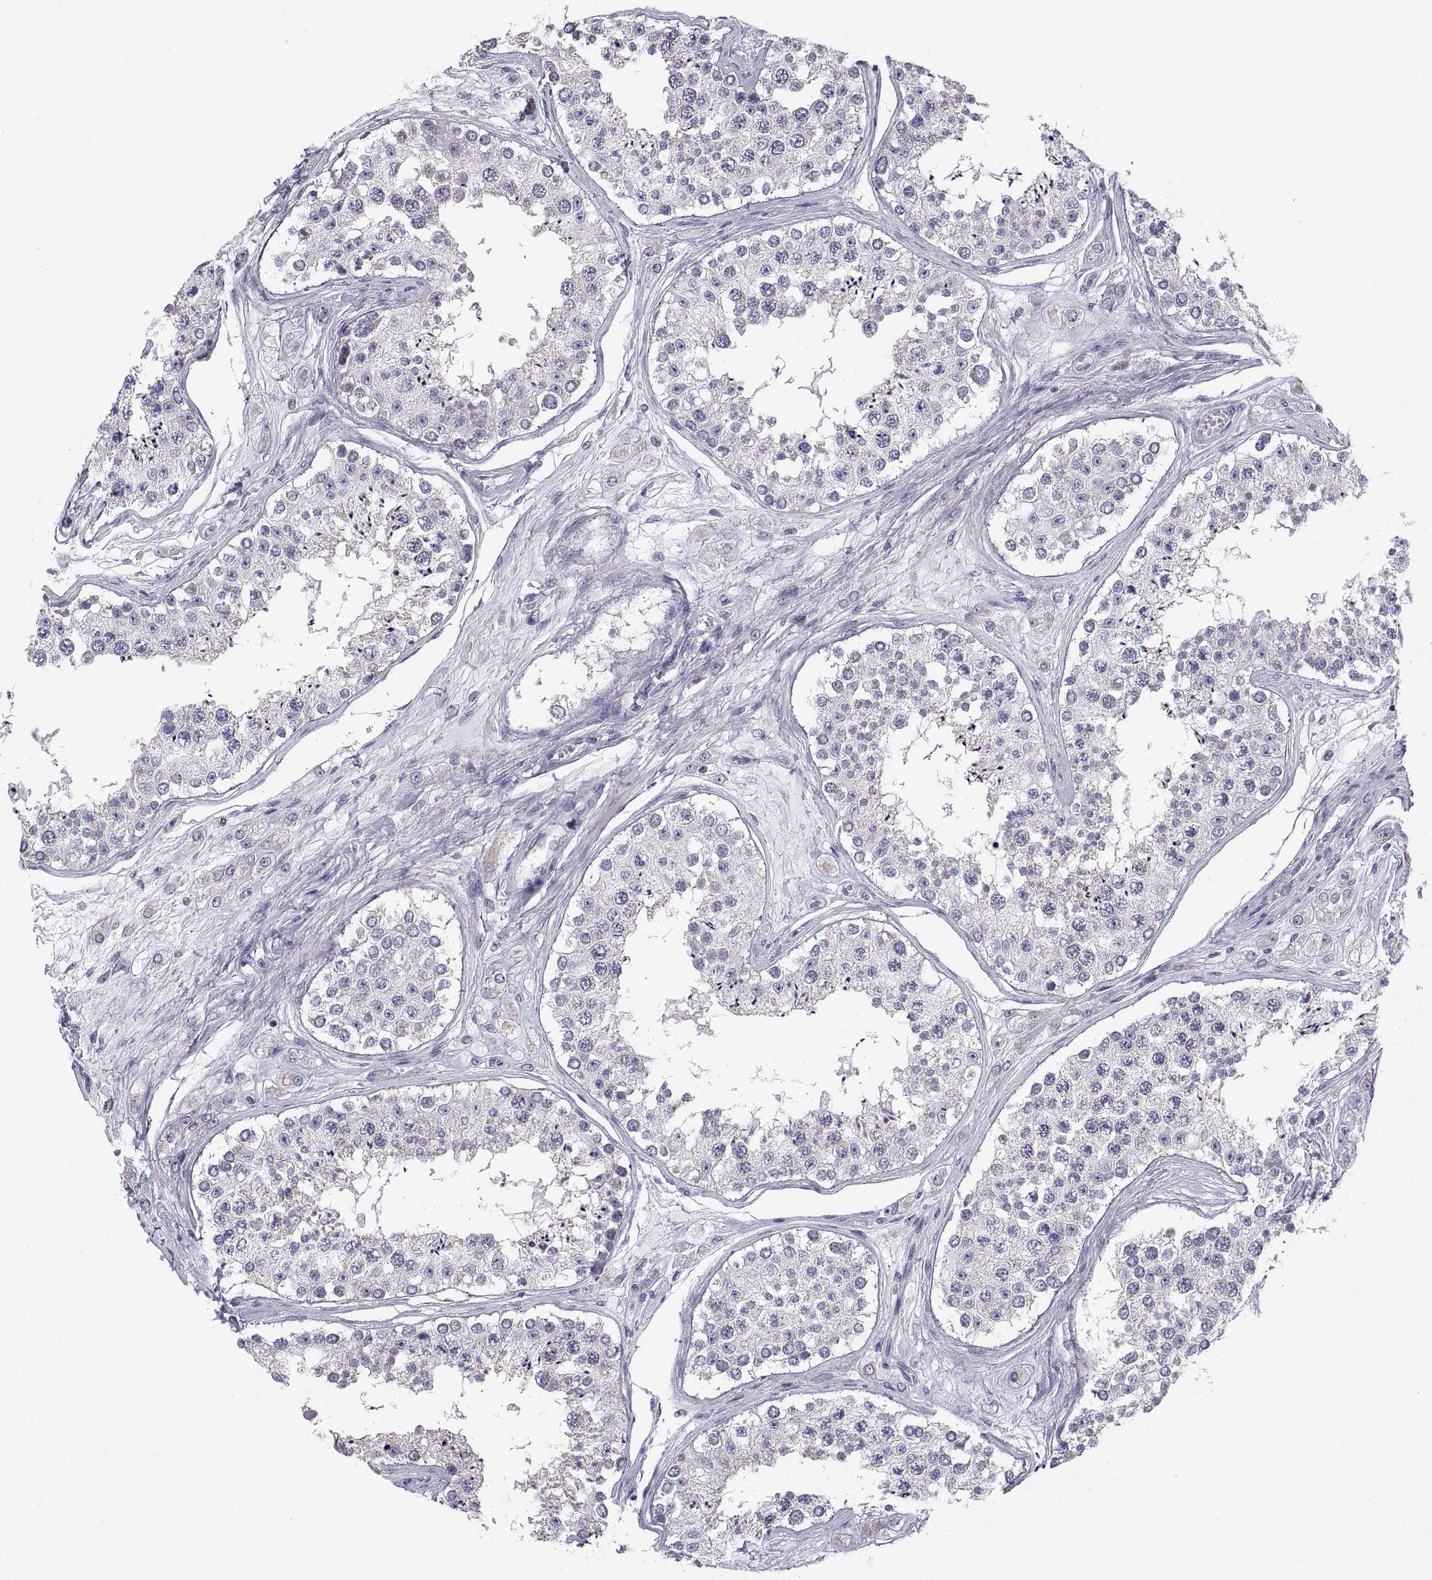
{"staining": {"intensity": "negative", "quantity": "none", "location": "none"}, "tissue": "testis", "cell_type": "Cells in seminiferous ducts", "image_type": "normal", "snomed": [{"axis": "morphology", "description": "Normal tissue, NOS"}, {"axis": "topography", "description": "Testis"}], "caption": "DAB (3,3'-diaminobenzidine) immunohistochemical staining of normal testis reveals no significant positivity in cells in seminiferous ducts.", "gene": "TNNC1", "patient": {"sex": "male", "age": 25}}